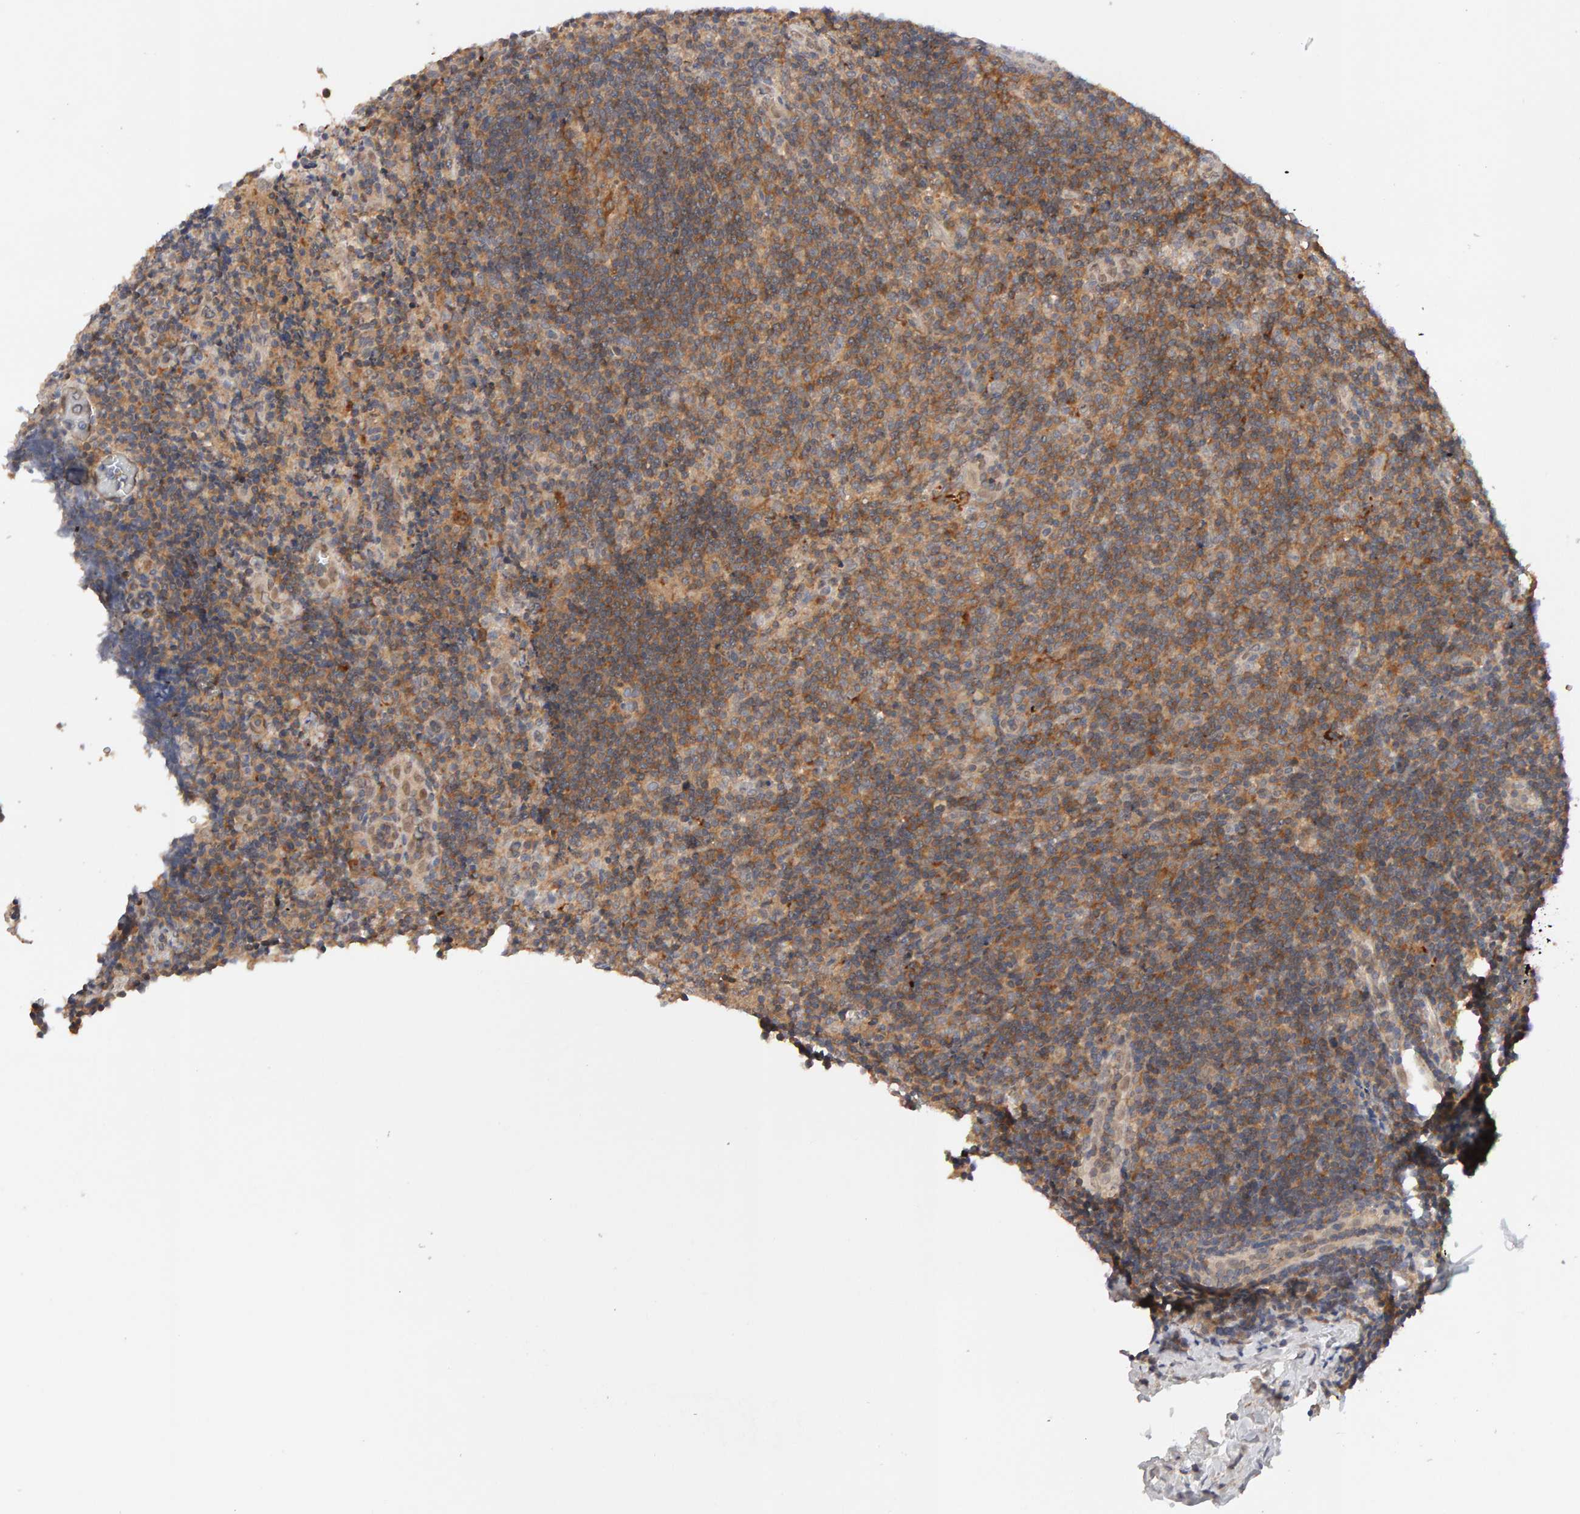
{"staining": {"intensity": "moderate", "quantity": "25%-75%", "location": "cytoplasmic/membranous"}, "tissue": "lymphoma", "cell_type": "Tumor cells", "image_type": "cancer", "snomed": [{"axis": "morphology", "description": "Malignant lymphoma, non-Hodgkin's type, High grade"}, {"axis": "topography", "description": "Tonsil"}], "caption": "An immunohistochemistry histopathology image of tumor tissue is shown. Protein staining in brown shows moderate cytoplasmic/membranous positivity in lymphoma within tumor cells.", "gene": "NUDCD1", "patient": {"sex": "female", "age": 36}}